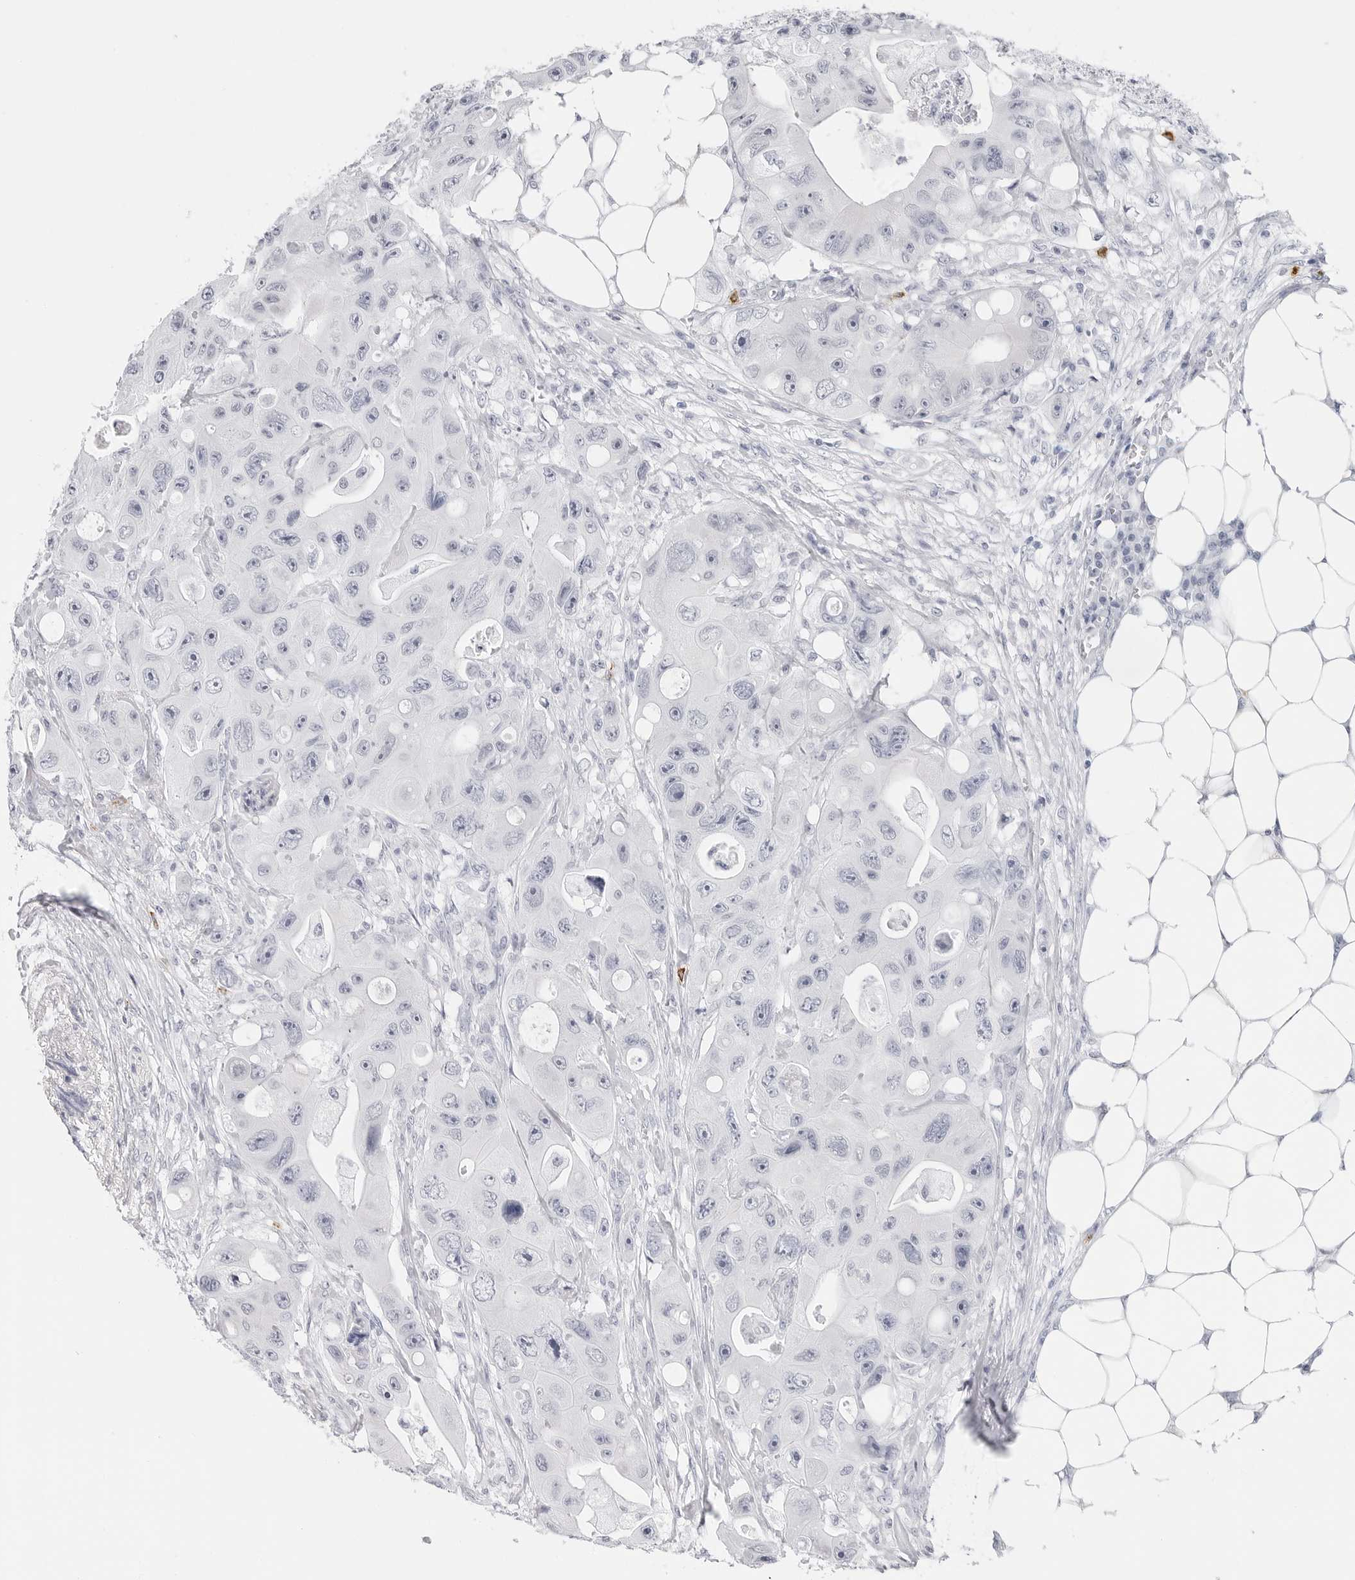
{"staining": {"intensity": "negative", "quantity": "none", "location": "none"}, "tissue": "colorectal cancer", "cell_type": "Tumor cells", "image_type": "cancer", "snomed": [{"axis": "morphology", "description": "Adenocarcinoma, NOS"}, {"axis": "topography", "description": "Colon"}], "caption": "DAB immunohistochemical staining of human colorectal cancer displays no significant positivity in tumor cells. (DAB (3,3'-diaminobenzidine) immunohistochemistry, high magnification).", "gene": "HSPB7", "patient": {"sex": "female", "age": 46}}